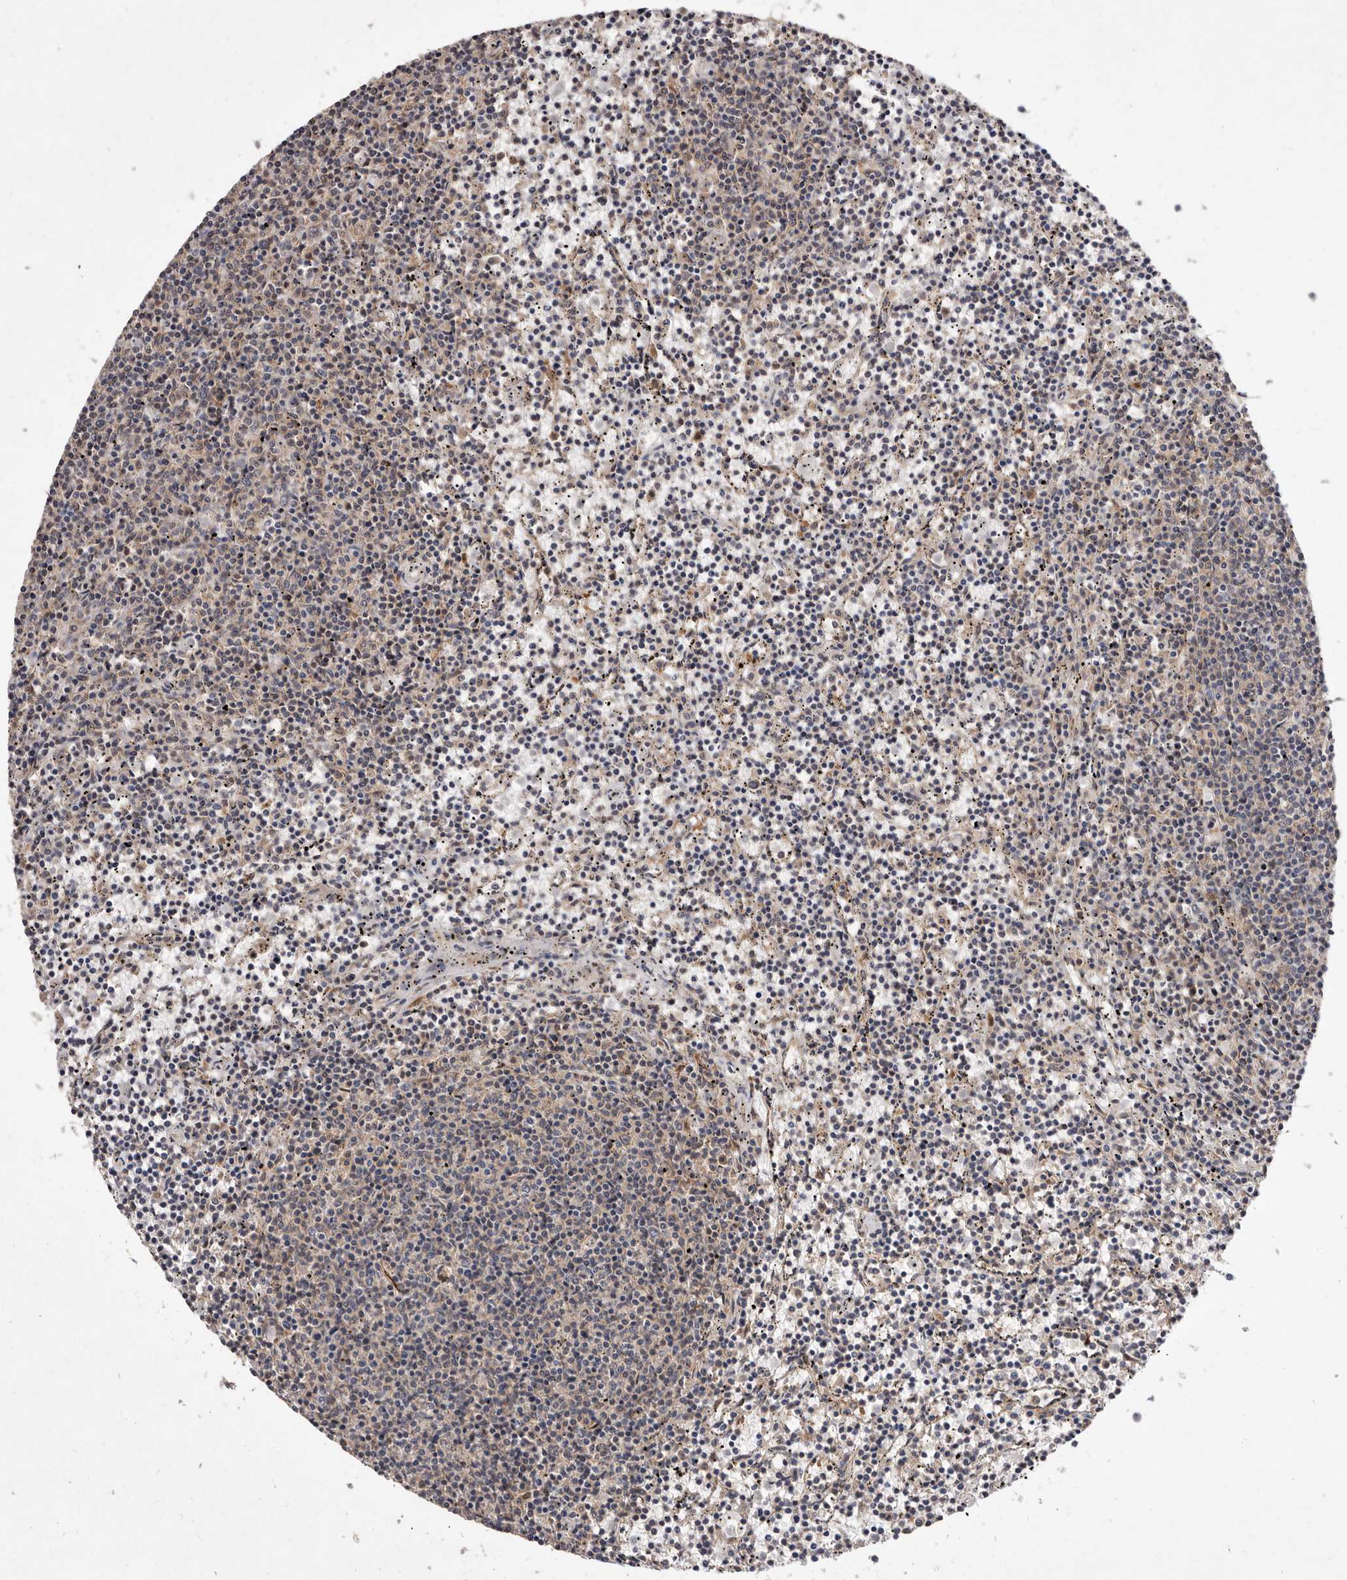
{"staining": {"intensity": "negative", "quantity": "none", "location": "none"}, "tissue": "lymphoma", "cell_type": "Tumor cells", "image_type": "cancer", "snomed": [{"axis": "morphology", "description": "Malignant lymphoma, non-Hodgkin's type, Low grade"}, {"axis": "topography", "description": "Spleen"}], "caption": "Human low-grade malignant lymphoma, non-Hodgkin's type stained for a protein using IHC reveals no expression in tumor cells.", "gene": "FLAD1", "patient": {"sex": "female", "age": 50}}